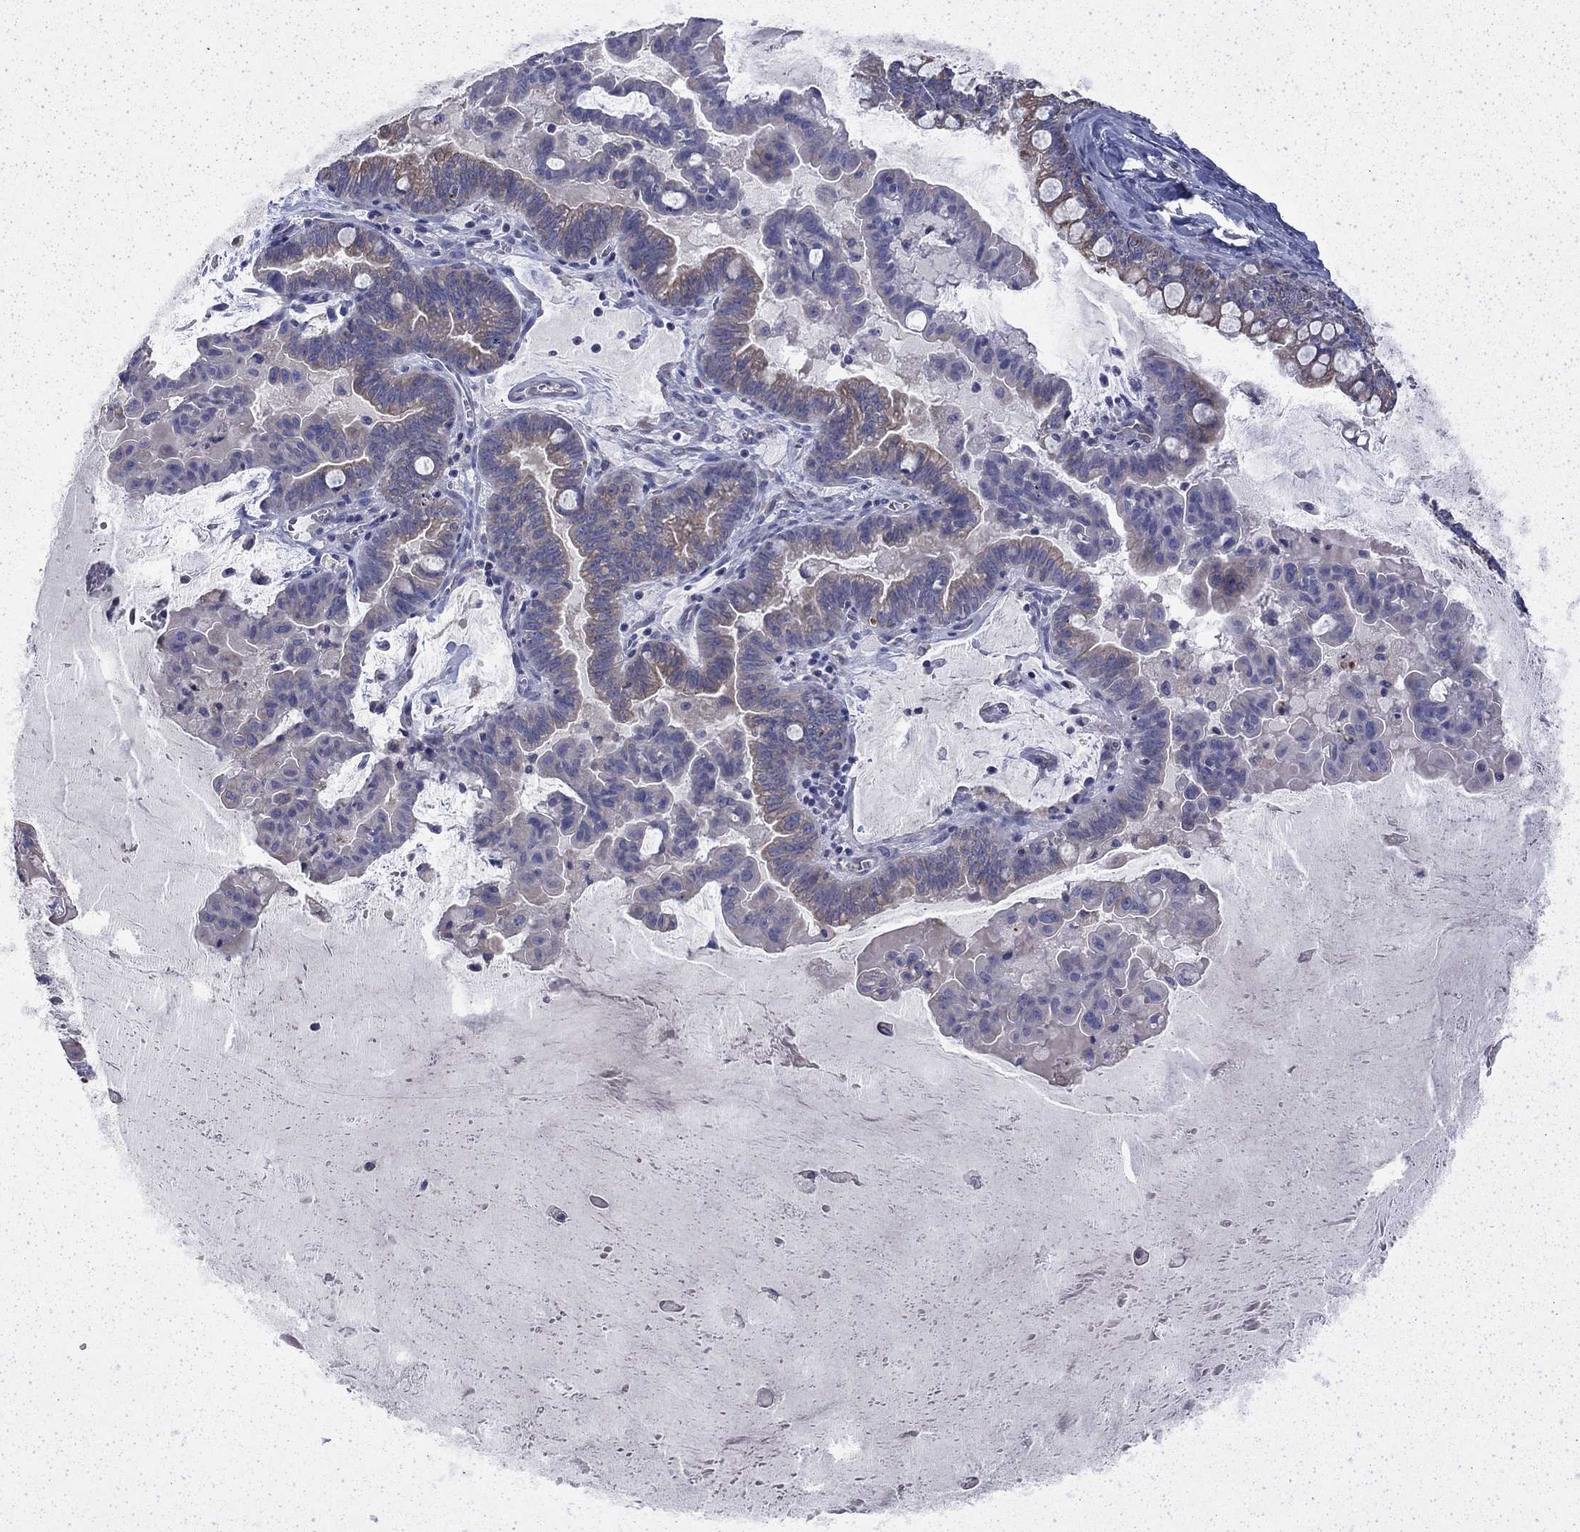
{"staining": {"intensity": "strong", "quantity": "<25%", "location": "cytoplasmic/membranous"}, "tissue": "ovarian cancer", "cell_type": "Tumor cells", "image_type": "cancer", "snomed": [{"axis": "morphology", "description": "Cystadenocarcinoma, mucinous, NOS"}, {"axis": "topography", "description": "Ovary"}], "caption": "The image displays immunohistochemical staining of ovarian mucinous cystadenocarcinoma. There is strong cytoplasmic/membranous staining is seen in about <25% of tumor cells.", "gene": "DTNA", "patient": {"sex": "female", "age": 63}}